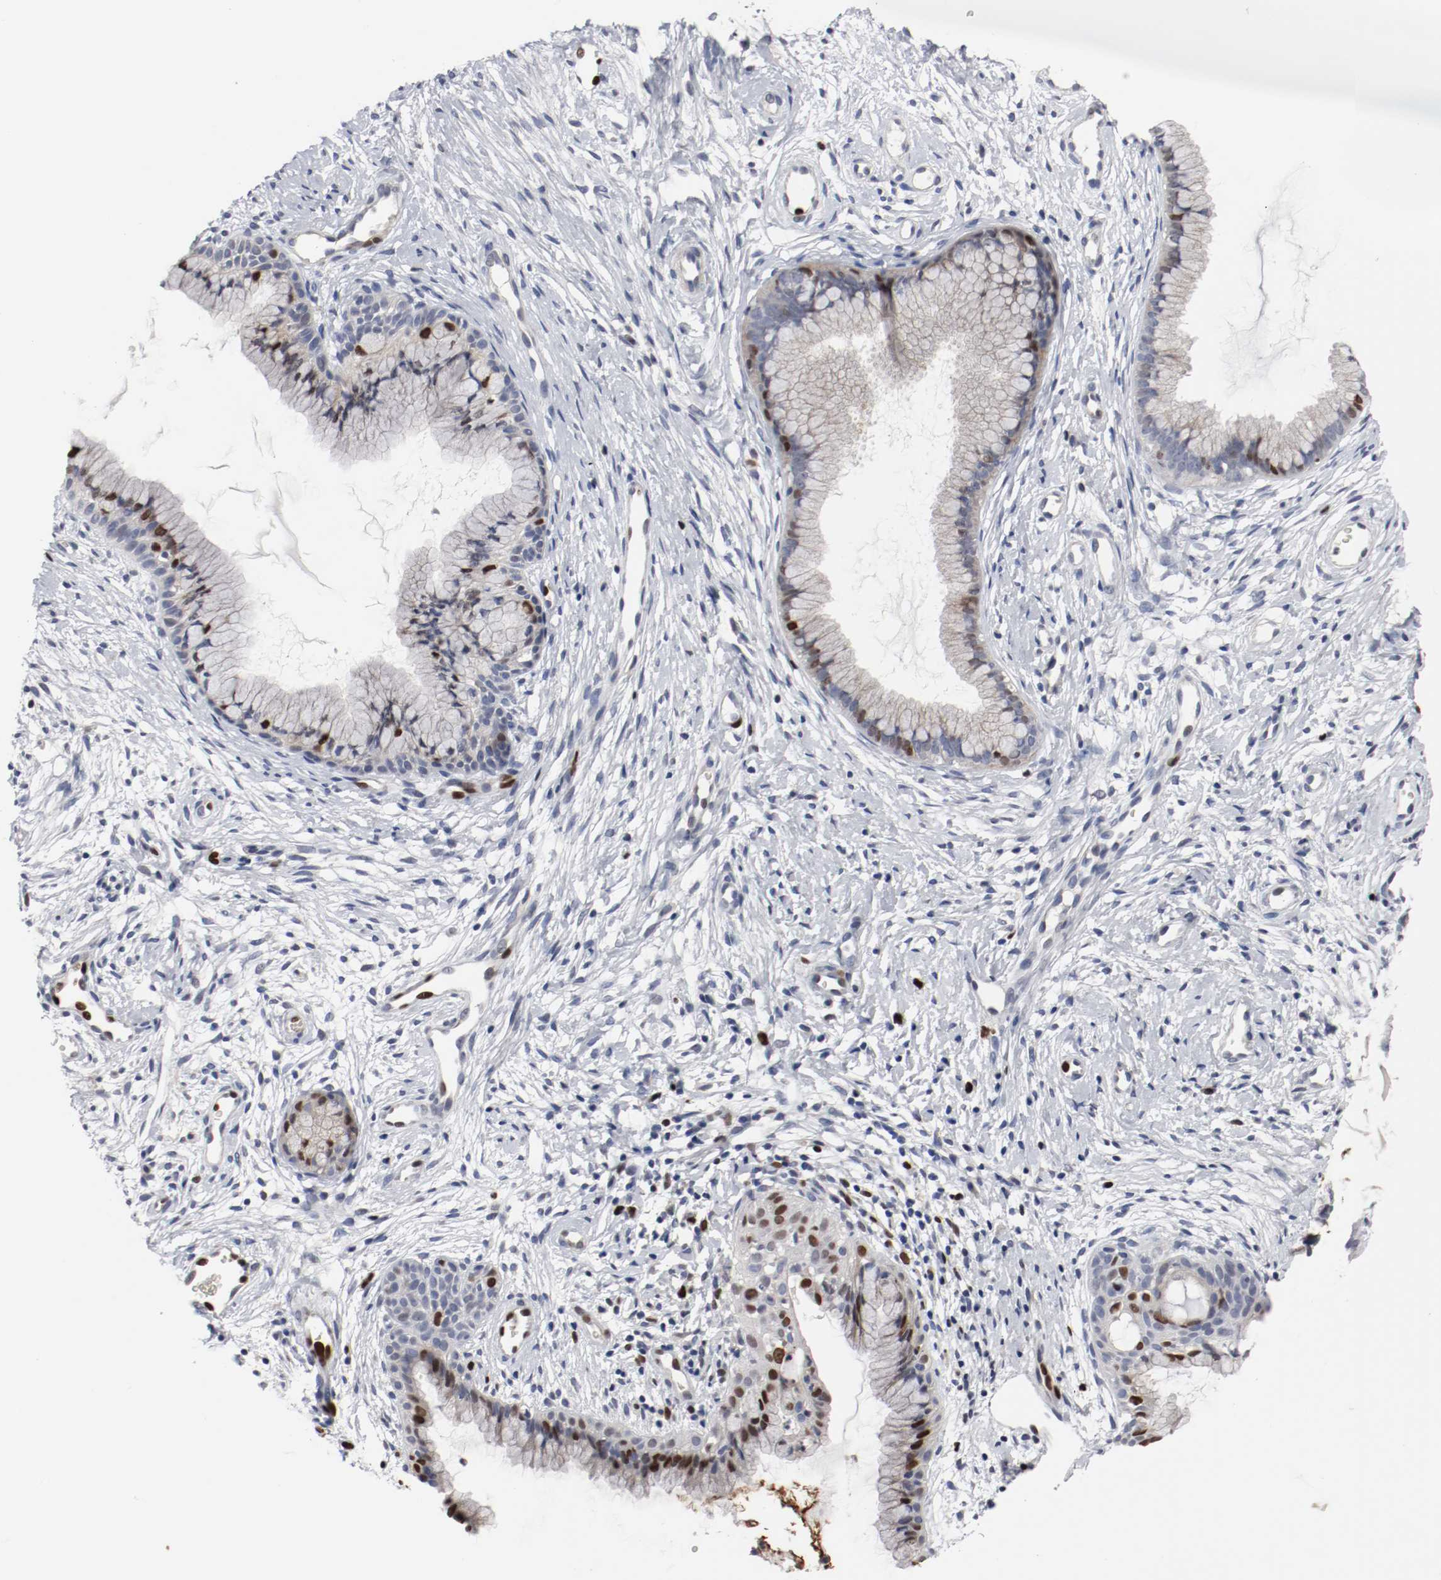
{"staining": {"intensity": "moderate", "quantity": "<25%", "location": "nuclear"}, "tissue": "cervix", "cell_type": "Glandular cells", "image_type": "normal", "snomed": [{"axis": "morphology", "description": "Normal tissue, NOS"}, {"axis": "topography", "description": "Cervix"}], "caption": "Glandular cells demonstrate moderate nuclear expression in approximately <25% of cells in normal cervix. The staining was performed using DAB to visualize the protein expression in brown, while the nuclei were stained in blue with hematoxylin (Magnification: 20x).", "gene": "MCM6", "patient": {"sex": "female", "age": 39}}